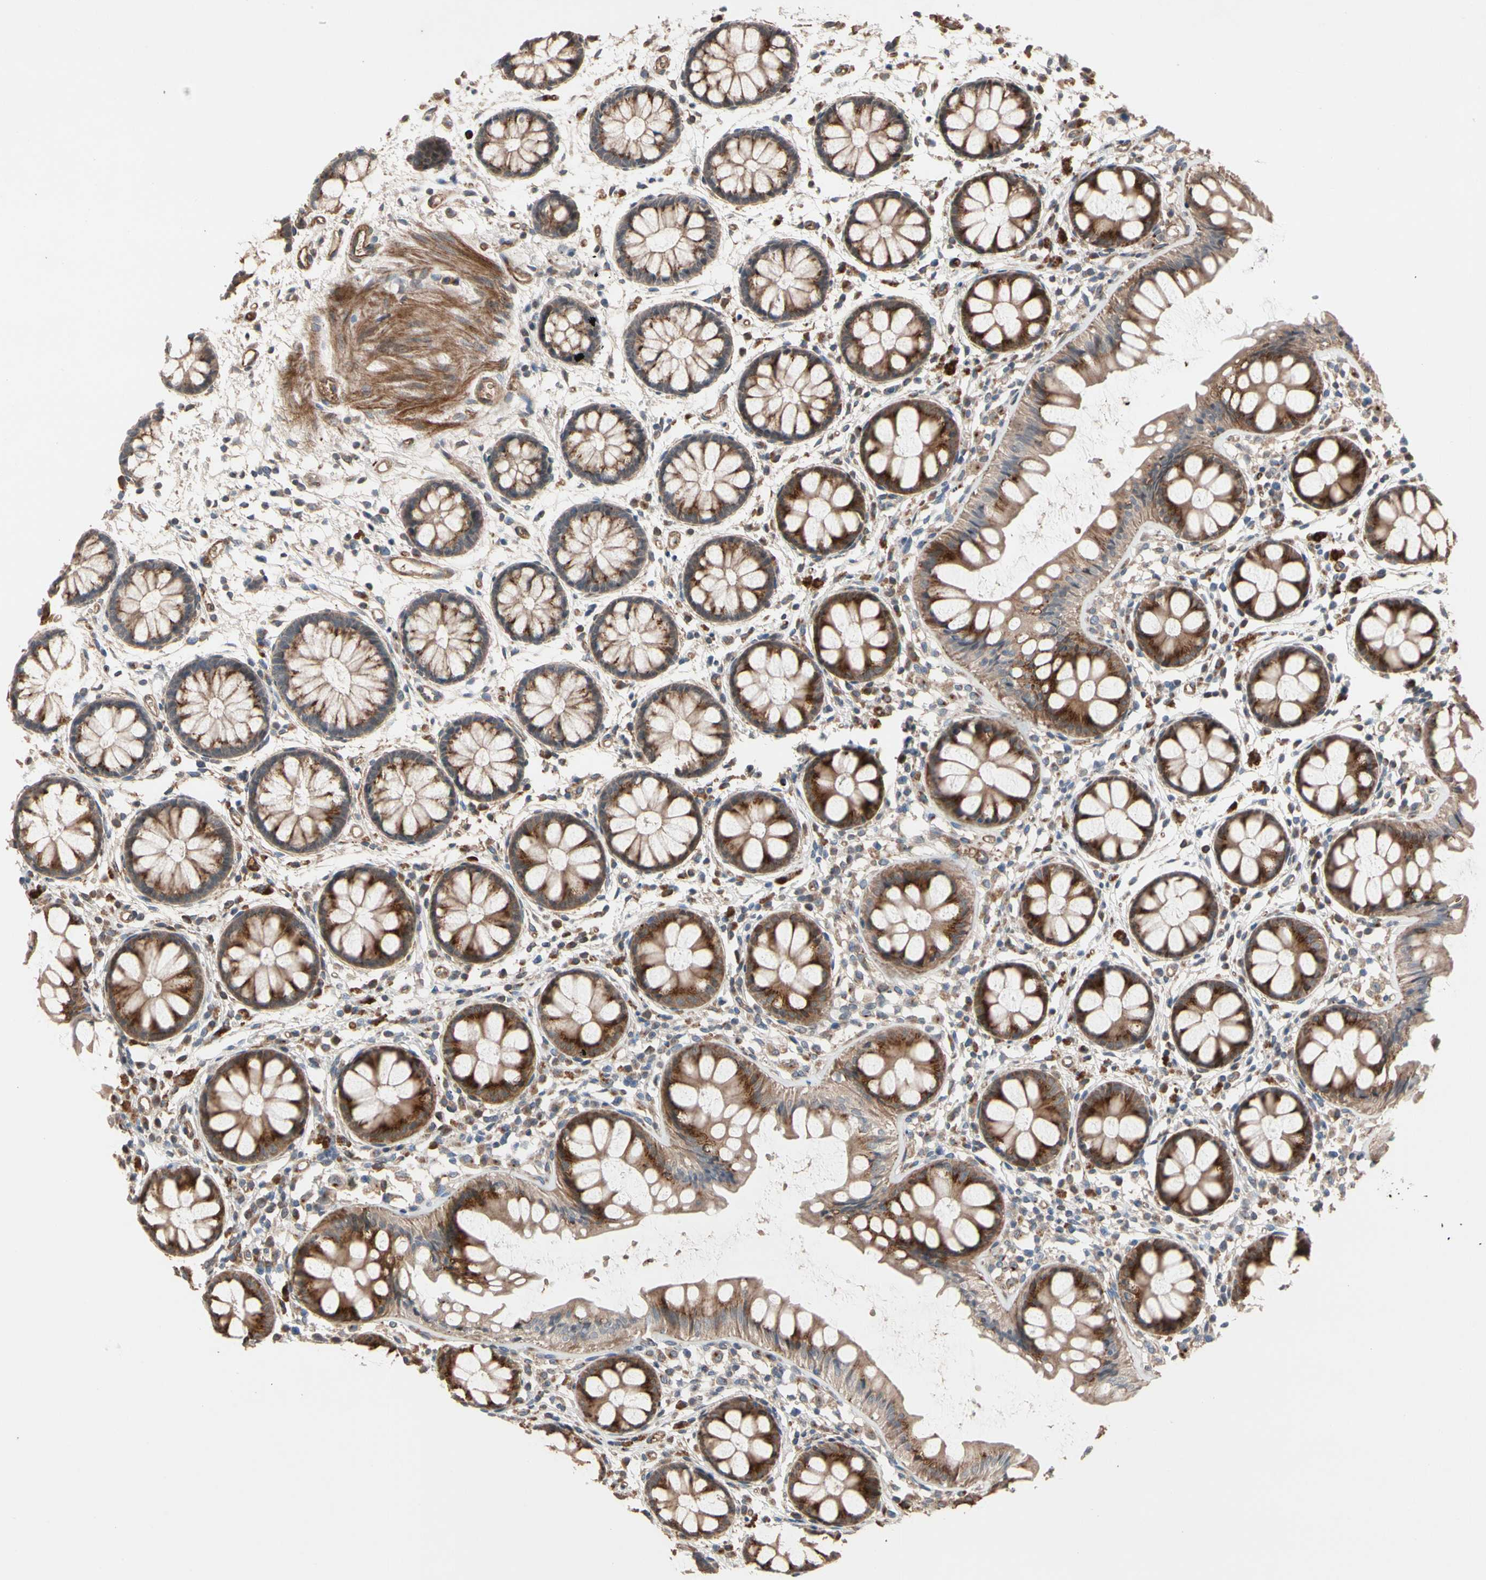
{"staining": {"intensity": "strong", "quantity": ">75%", "location": "cytoplasmic/membranous"}, "tissue": "rectum", "cell_type": "Glandular cells", "image_type": "normal", "snomed": [{"axis": "morphology", "description": "Normal tissue, NOS"}, {"axis": "topography", "description": "Rectum"}], "caption": "Rectum stained with DAB (3,3'-diaminobenzidine) immunohistochemistry exhibits high levels of strong cytoplasmic/membranous positivity in about >75% of glandular cells. Nuclei are stained in blue.", "gene": "GCK", "patient": {"sex": "female", "age": 66}}